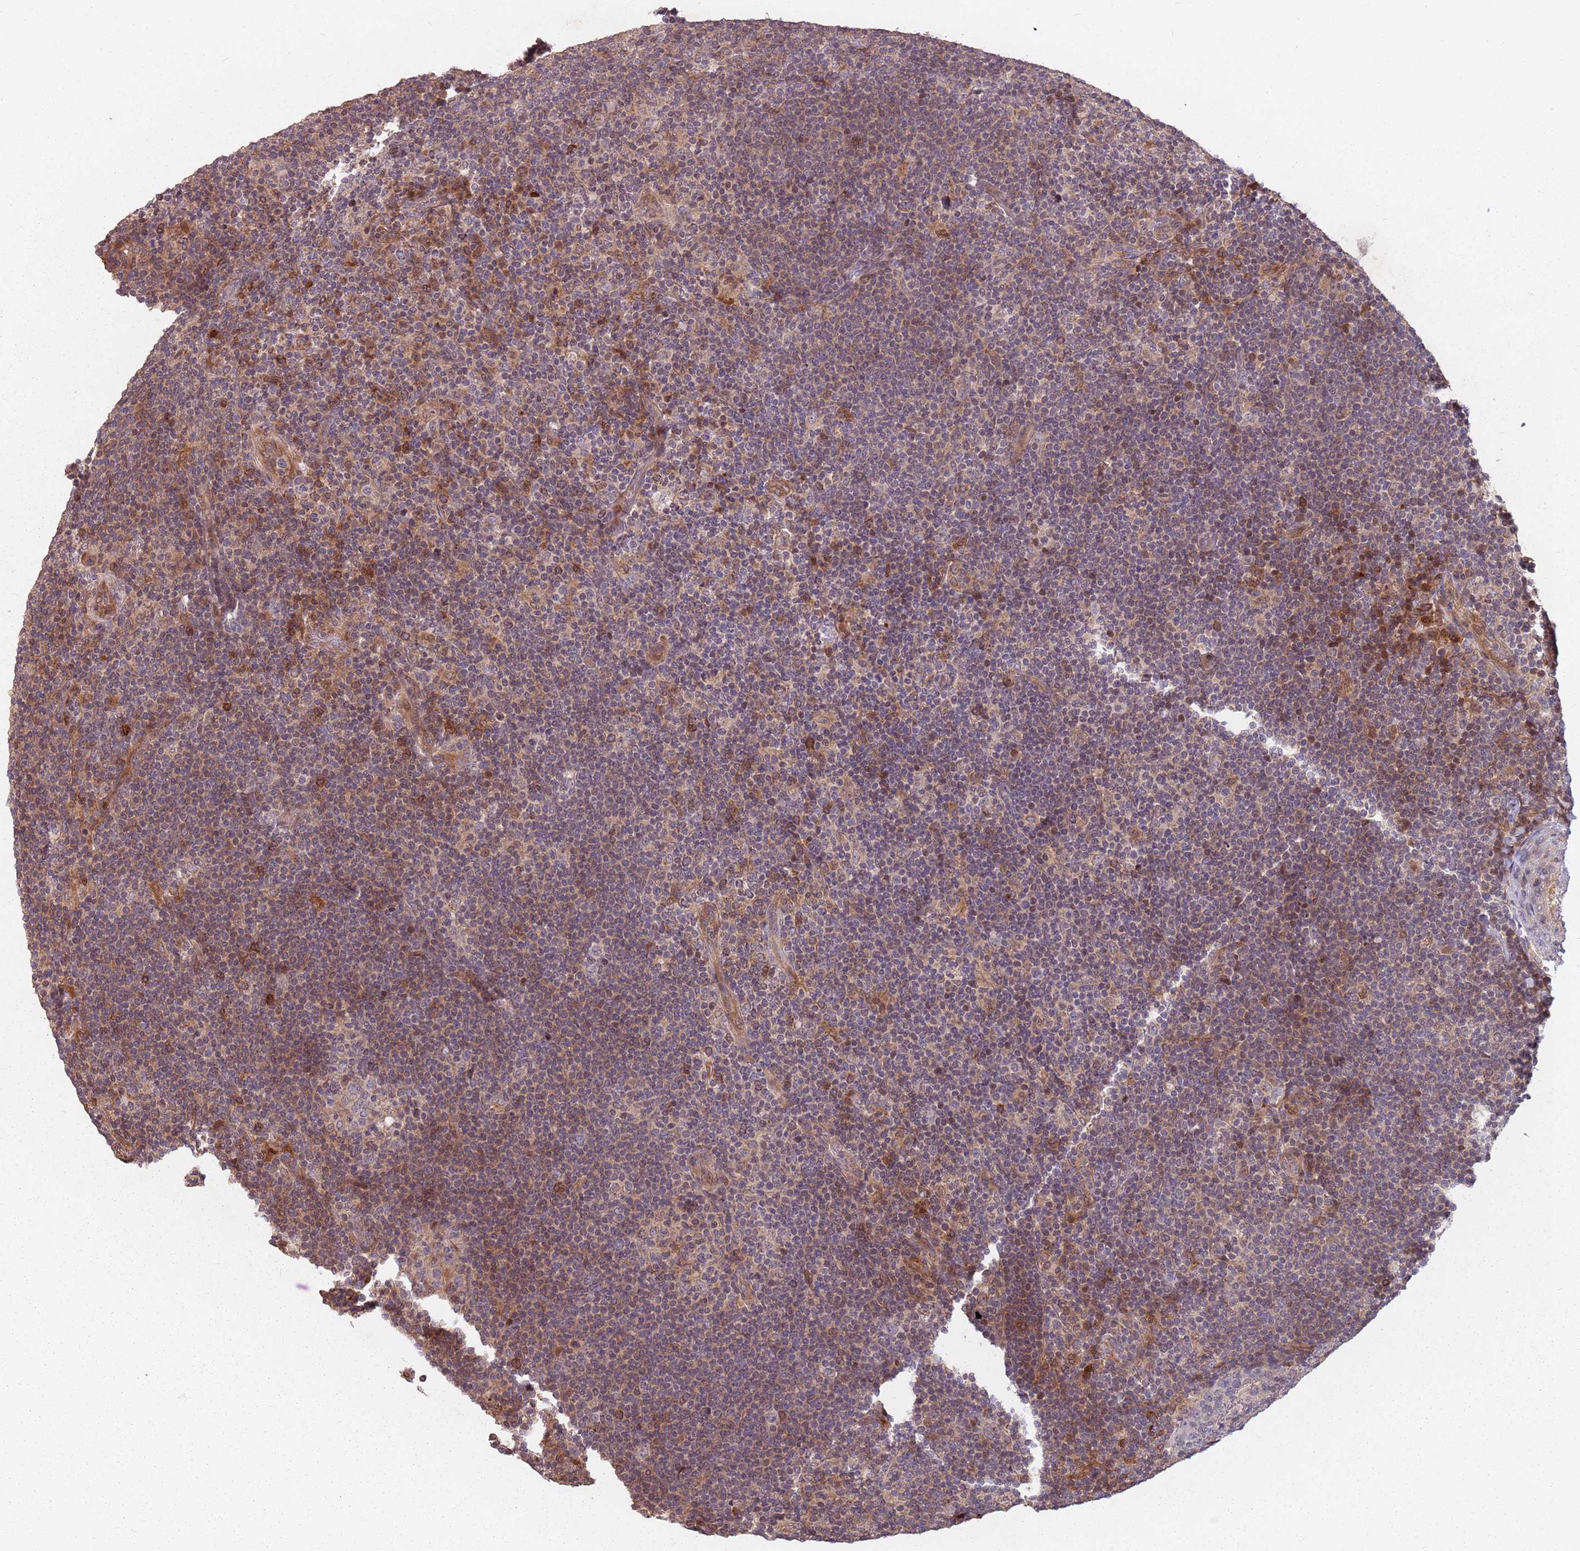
{"staining": {"intensity": "negative", "quantity": "none", "location": "none"}, "tissue": "lymphoma", "cell_type": "Tumor cells", "image_type": "cancer", "snomed": [{"axis": "morphology", "description": "Hodgkin's disease, NOS"}, {"axis": "topography", "description": "Lymph node"}], "caption": "An image of human Hodgkin's disease is negative for staining in tumor cells.", "gene": "GPR180", "patient": {"sex": "female", "age": 57}}